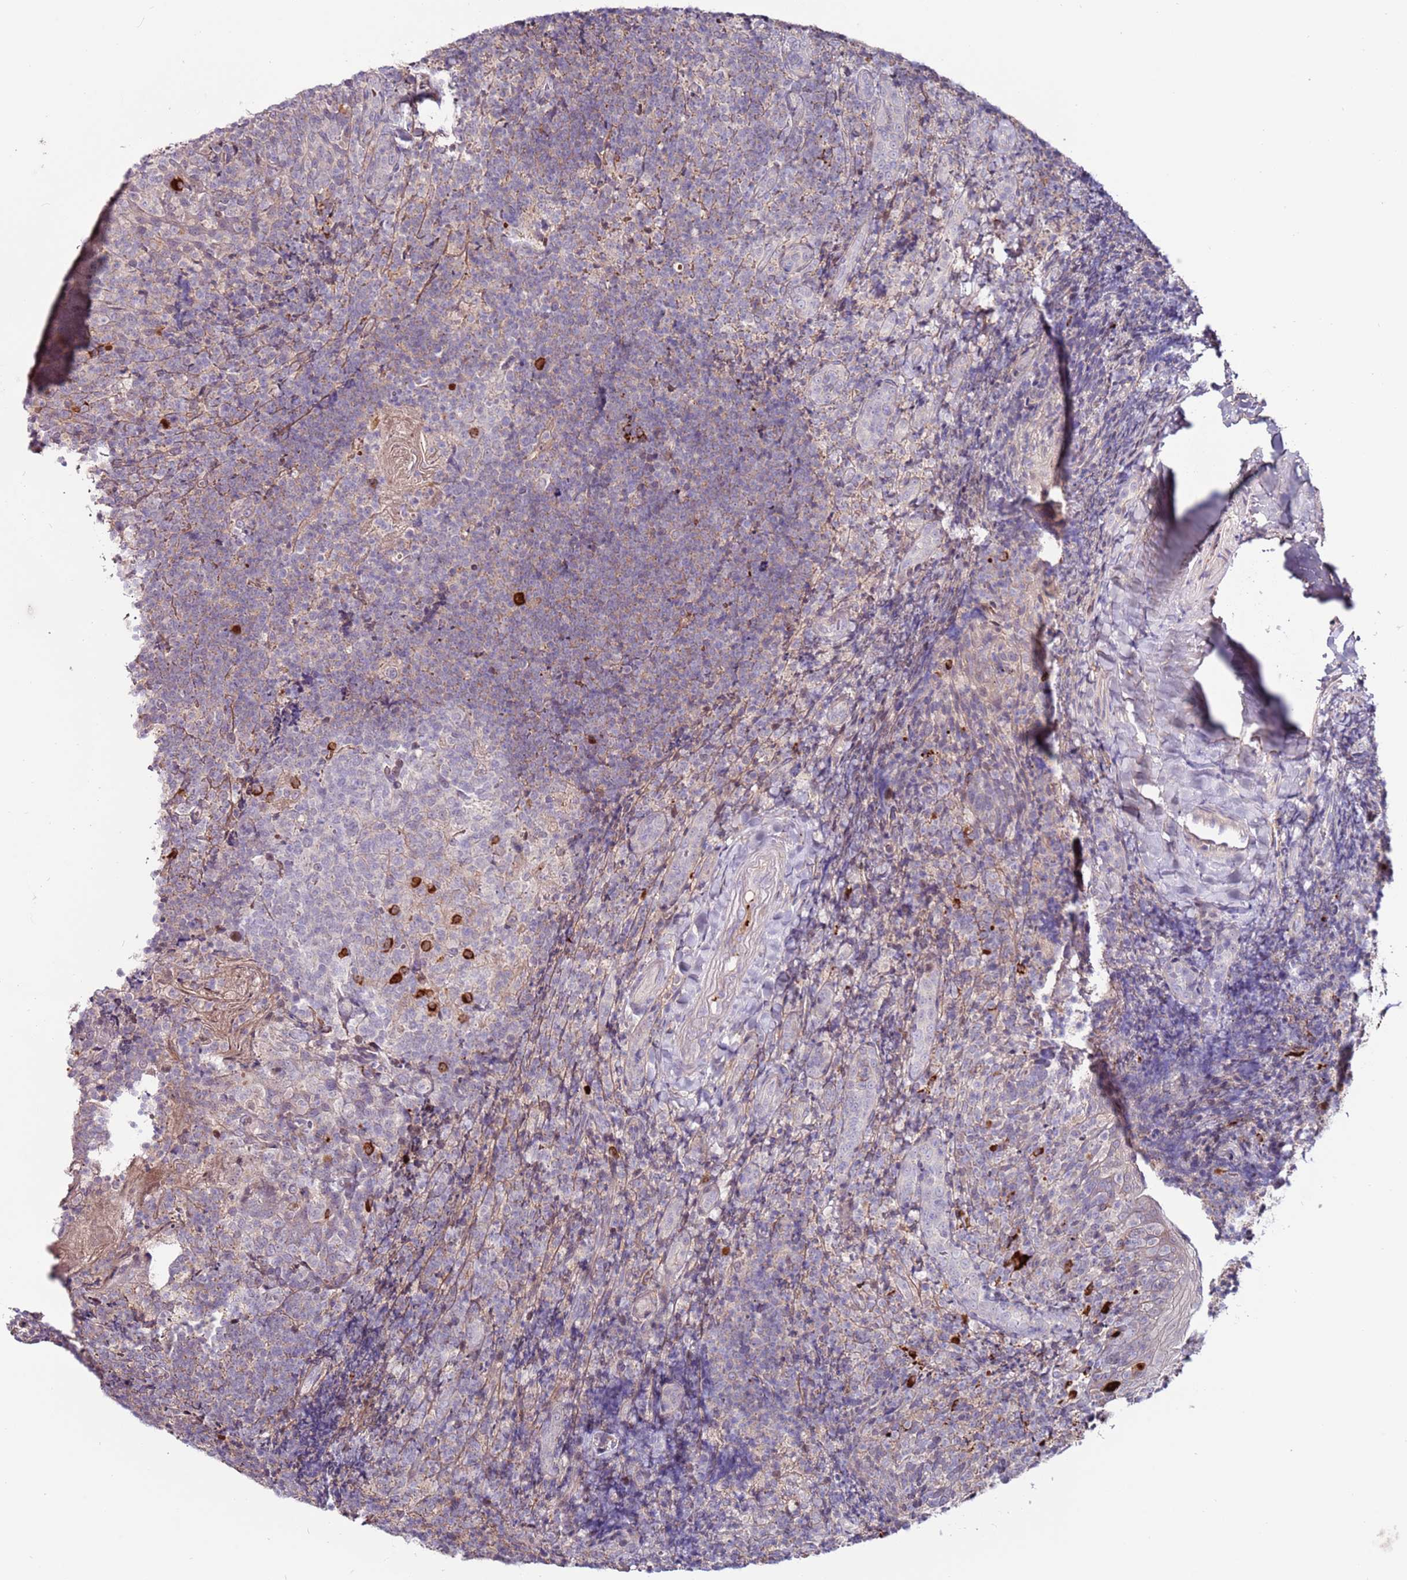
{"staining": {"intensity": "strong", "quantity": "<25%", "location": "cytoplasmic/membranous"}, "tissue": "tonsil", "cell_type": "Germinal center cells", "image_type": "normal", "snomed": [{"axis": "morphology", "description": "Normal tissue, NOS"}, {"axis": "topography", "description": "Tonsil"}], "caption": "Protein staining of benign tonsil demonstrates strong cytoplasmic/membranous staining in approximately <25% of germinal center cells.", "gene": "MTG2", "patient": {"sex": "female", "age": 10}}